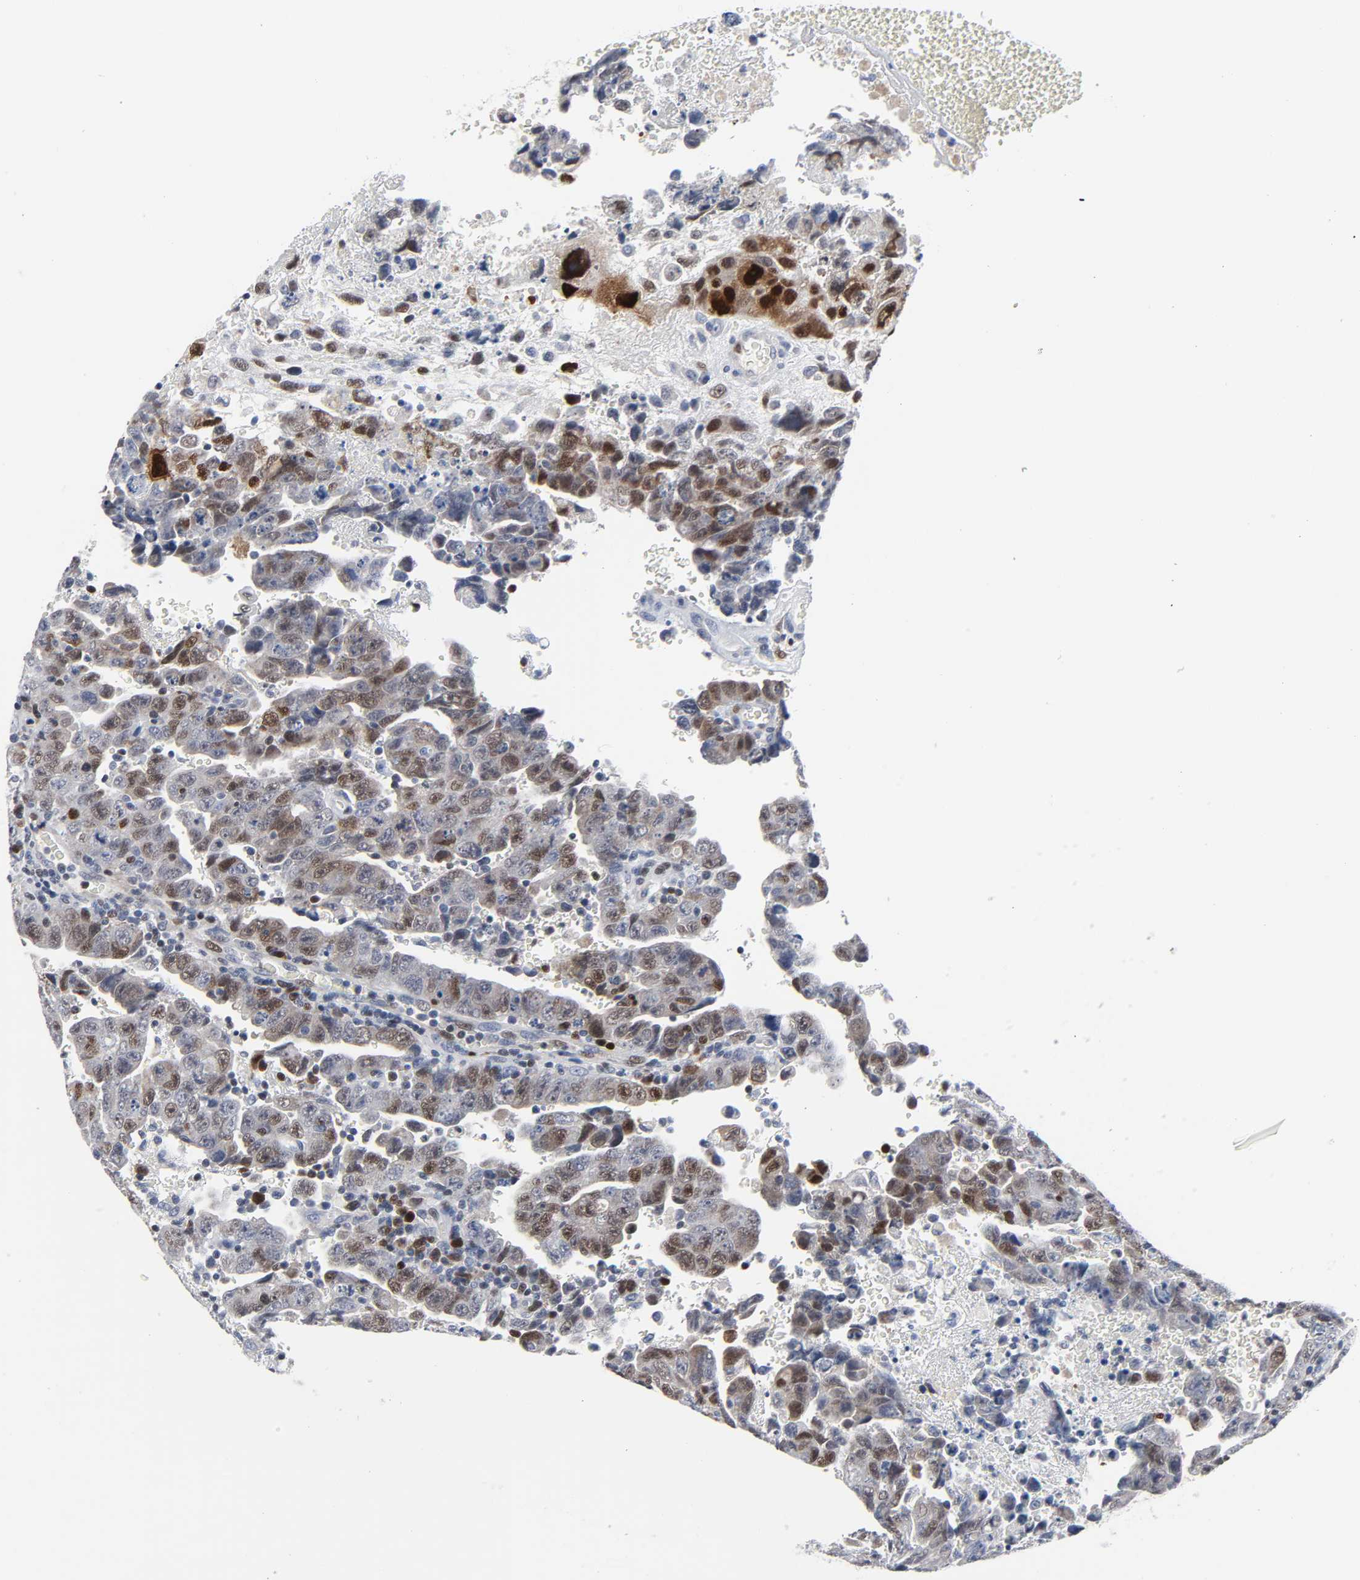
{"staining": {"intensity": "strong", "quantity": "25%-75%", "location": "cytoplasmic/membranous,nuclear"}, "tissue": "testis cancer", "cell_type": "Tumor cells", "image_type": "cancer", "snomed": [{"axis": "morphology", "description": "Carcinoma, Embryonal, NOS"}, {"axis": "topography", "description": "Testis"}], "caption": "Approximately 25%-75% of tumor cells in human testis cancer (embryonal carcinoma) demonstrate strong cytoplasmic/membranous and nuclear protein positivity as visualized by brown immunohistochemical staining.", "gene": "WEE1", "patient": {"sex": "male", "age": 28}}